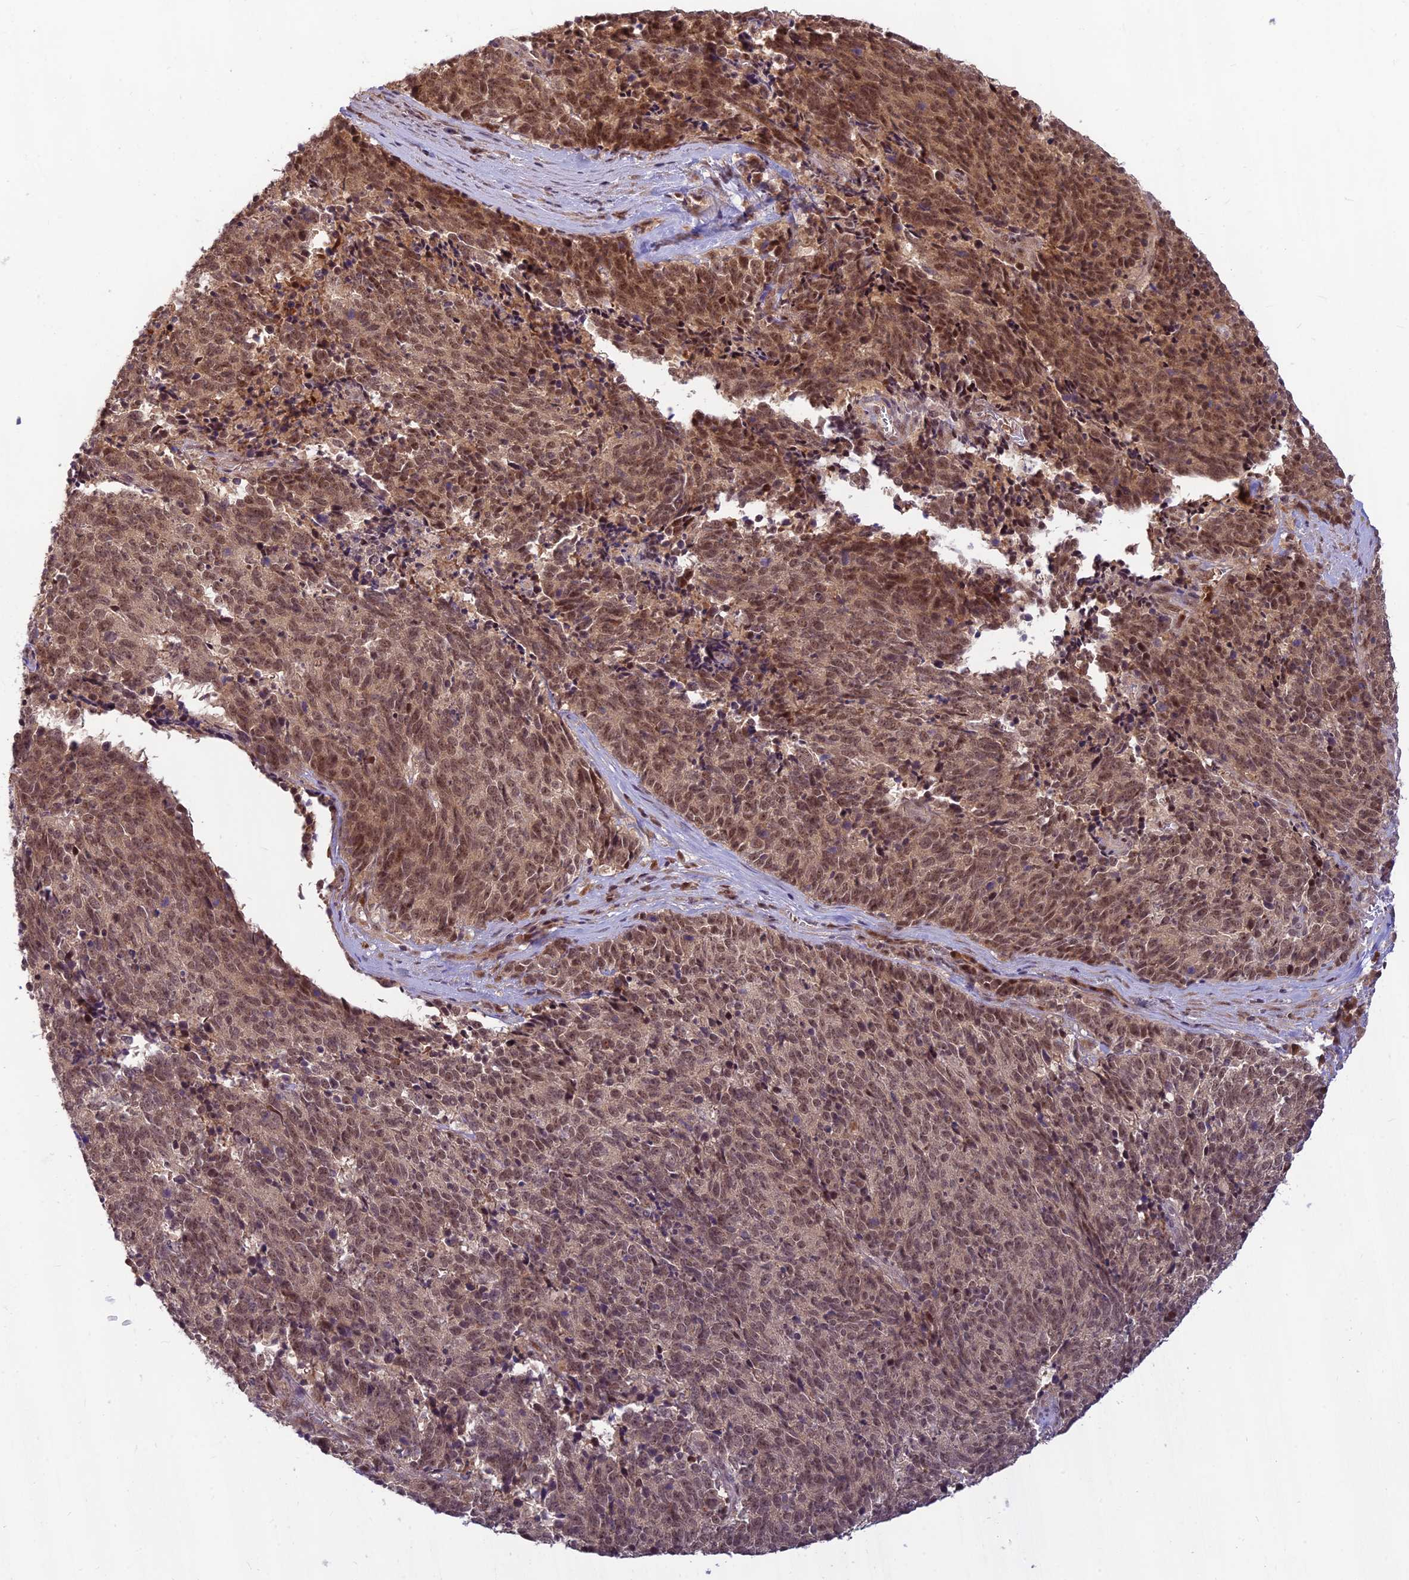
{"staining": {"intensity": "moderate", "quantity": ">75%", "location": "nuclear"}, "tissue": "cervical cancer", "cell_type": "Tumor cells", "image_type": "cancer", "snomed": [{"axis": "morphology", "description": "Squamous cell carcinoma, NOS"}, {"axis": "topography", "description": "Cervix"}], "caption": "There is medium levels of moderate nuclear positivity in tumor cells of cervical cancer, as demonstrated by immunohistochemical staining (brown color).", "gene": "ASPDH", "patient": {"sex": "female", "age": 29}}